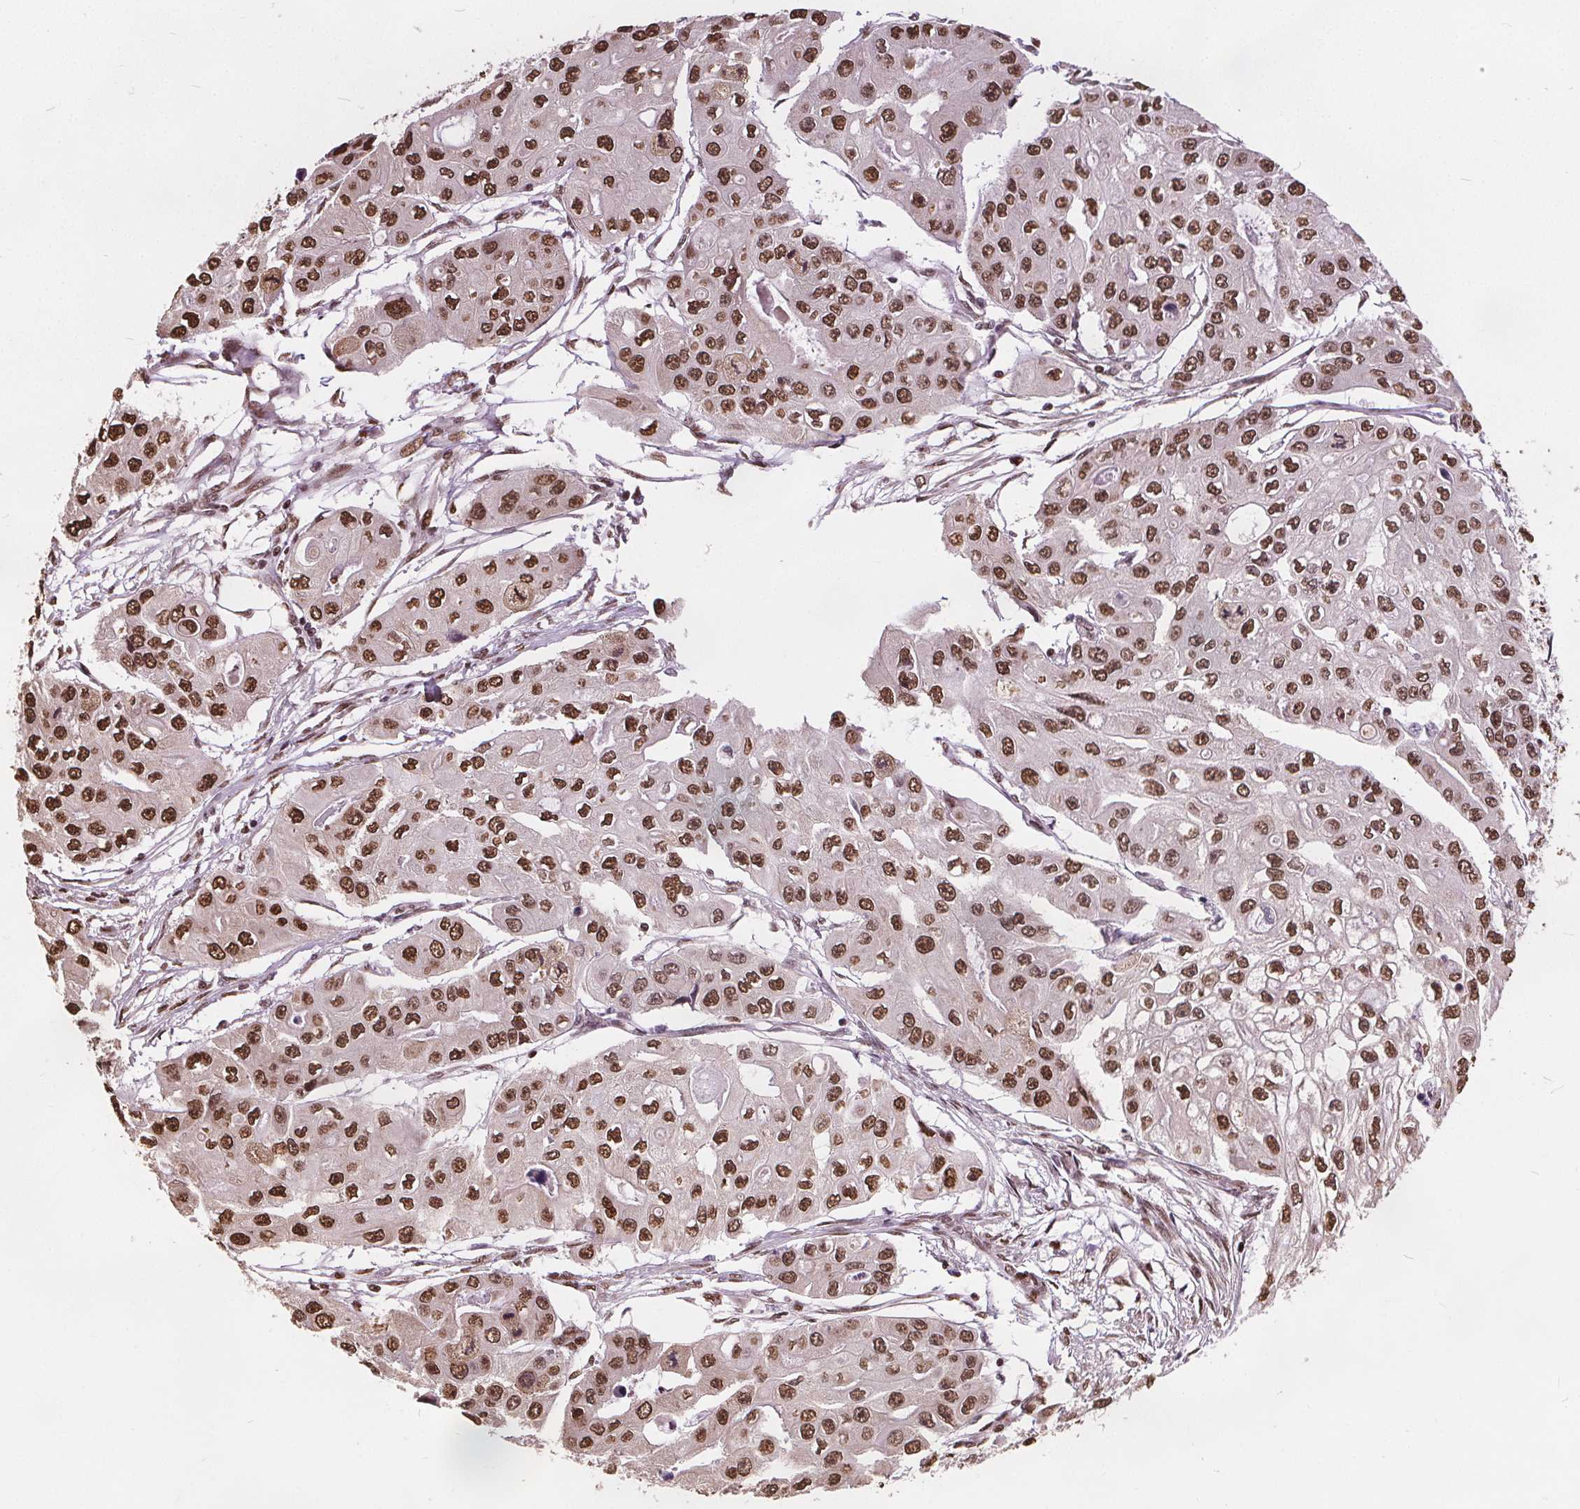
{"staining": {"intensity": "strong", "quantity": ">75%", "location": "nuclear"}, "tissue": "ovarian cancer", "cell_type": "Tumor cells", "image_type": "cancer", "snomed": [{"axis": "morphology", "description": "Cystadenocarcinoma, serous, NOS"}, {"axis": "topography", "description": "Ovary"}], "caption": "Protein staining reveals strong nuclear staining in approximately >75% of tumor cells in serous cystadenocarcinoma (ovarian).", "gene": "ISLR2", "patient": {"sex": "female", "age": 56}}